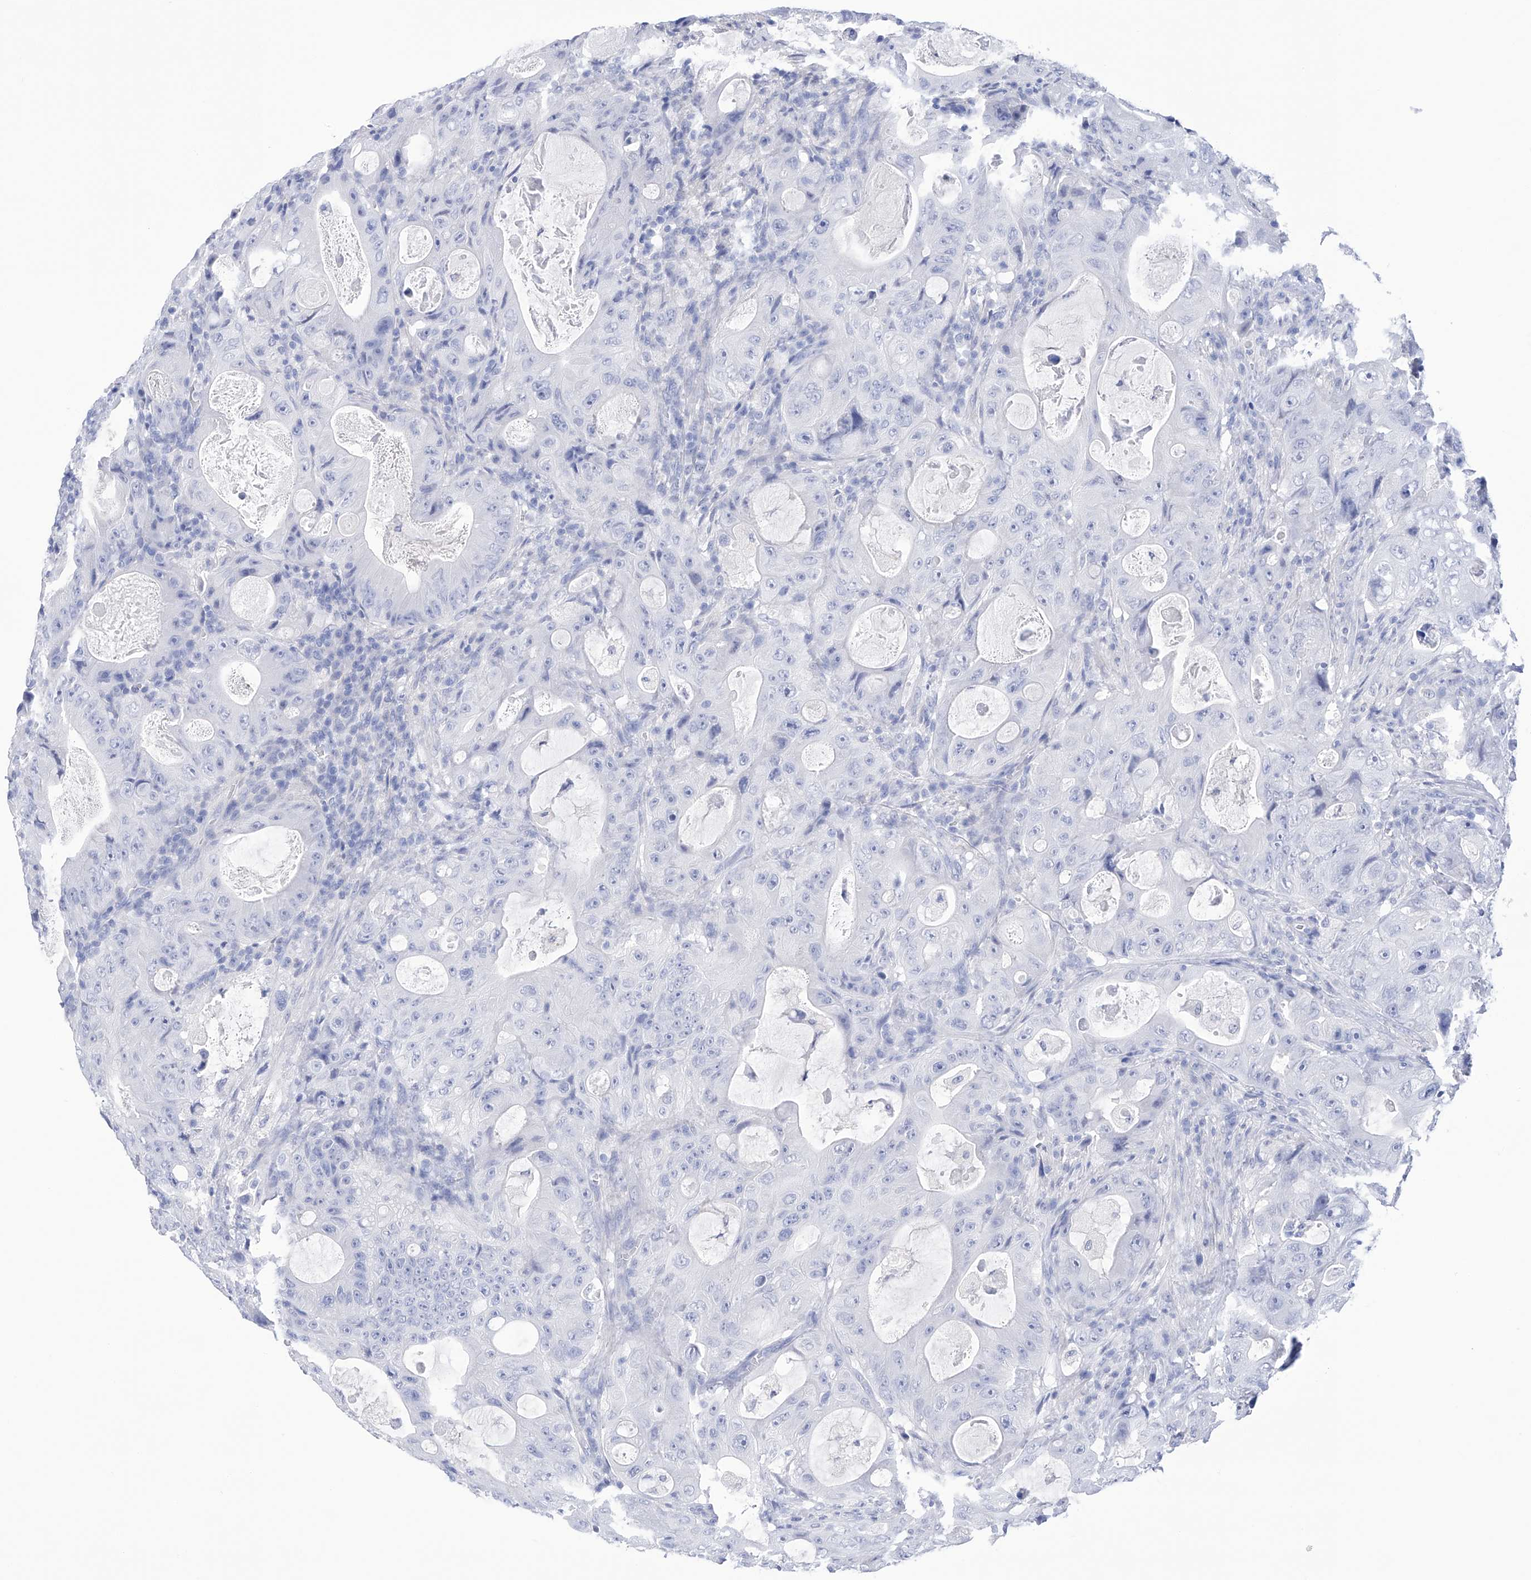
{"staining": {"intensity": "negative", "quantity": "none", "location": "none"}, "tissue": "colorectal cancer", "cell_type": "Tumor cells", "image_type": "cancer", "snomed": [{"axis": "morphology", "description": "Adenocarcinoma, NOS"}, {"axis": "topography", "description": "Colon"}], "caption": "Immunohistochemistry (IHC) image of human colorectal adenocarcinoma stained for a protein (brown), which reveals no positivity in tumor cells.", "gene": "FLG", "patient": {"sex": "female", "age": 46}}